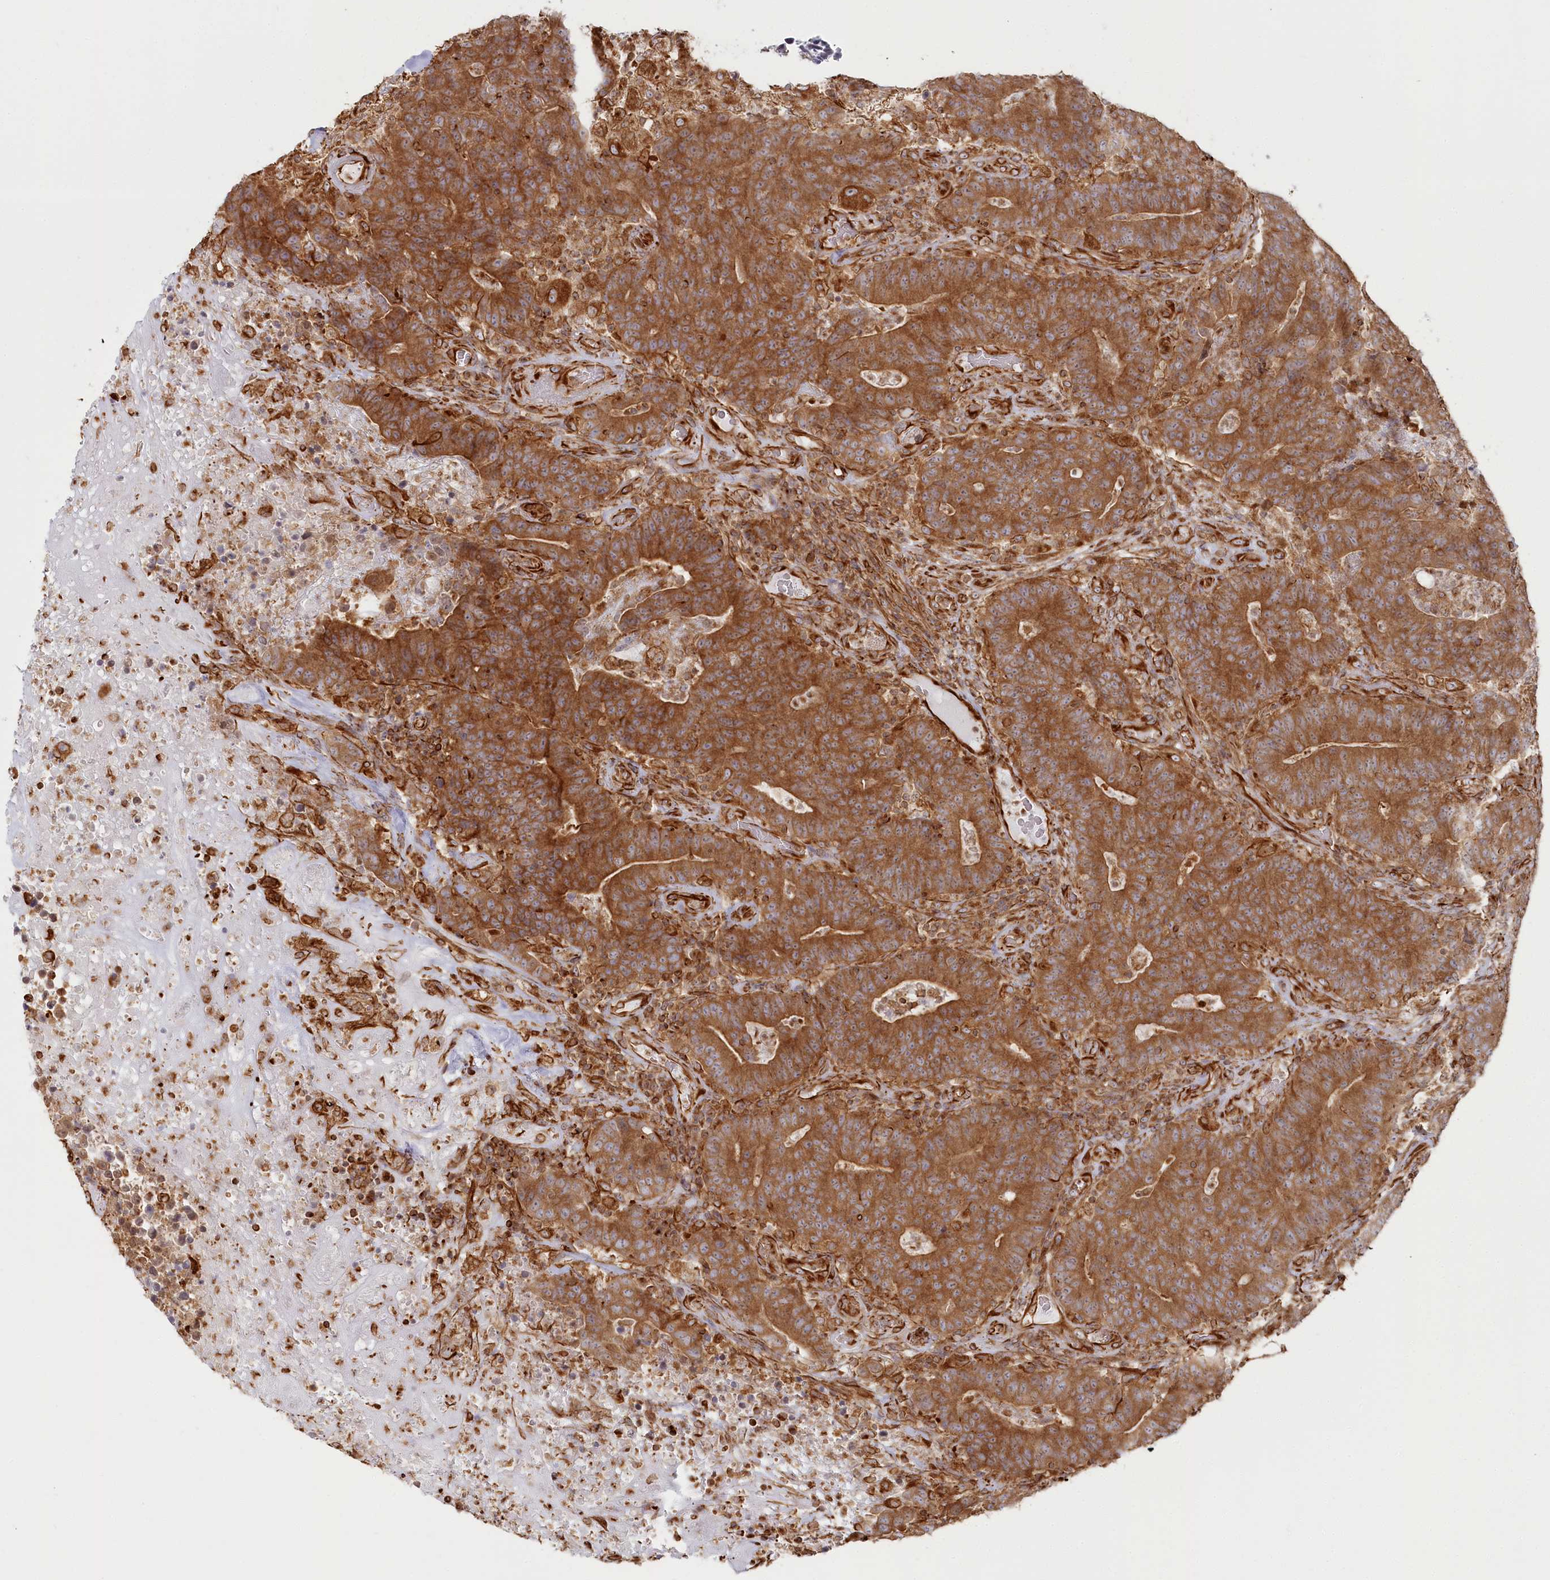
{"staining": {"intensity": "moderate", "quantity": ">75%", "location": "cytoplasmic/membranous"}, "tissue": "colorectal cancer", "cell_type": "Tumor cells", "image_type": "cancer", "snomed": [{"axis": "morphology", "description": "Normal tissue, NOS"}, {"axis": "morphology", "description": "Adenocarcinoma, NOS"}, {"axis": "topography", "description": "Colon"}], "caption": "Moderate cytoplasmic/membranous protein expression is present in about >75% of tumor cells in adenocarcinoma (colorectal). The protein is shown in brown color, while the nuclei are stained blue.", "gene": "TTC1", "patient": {"sex": "female", "age": 75}}